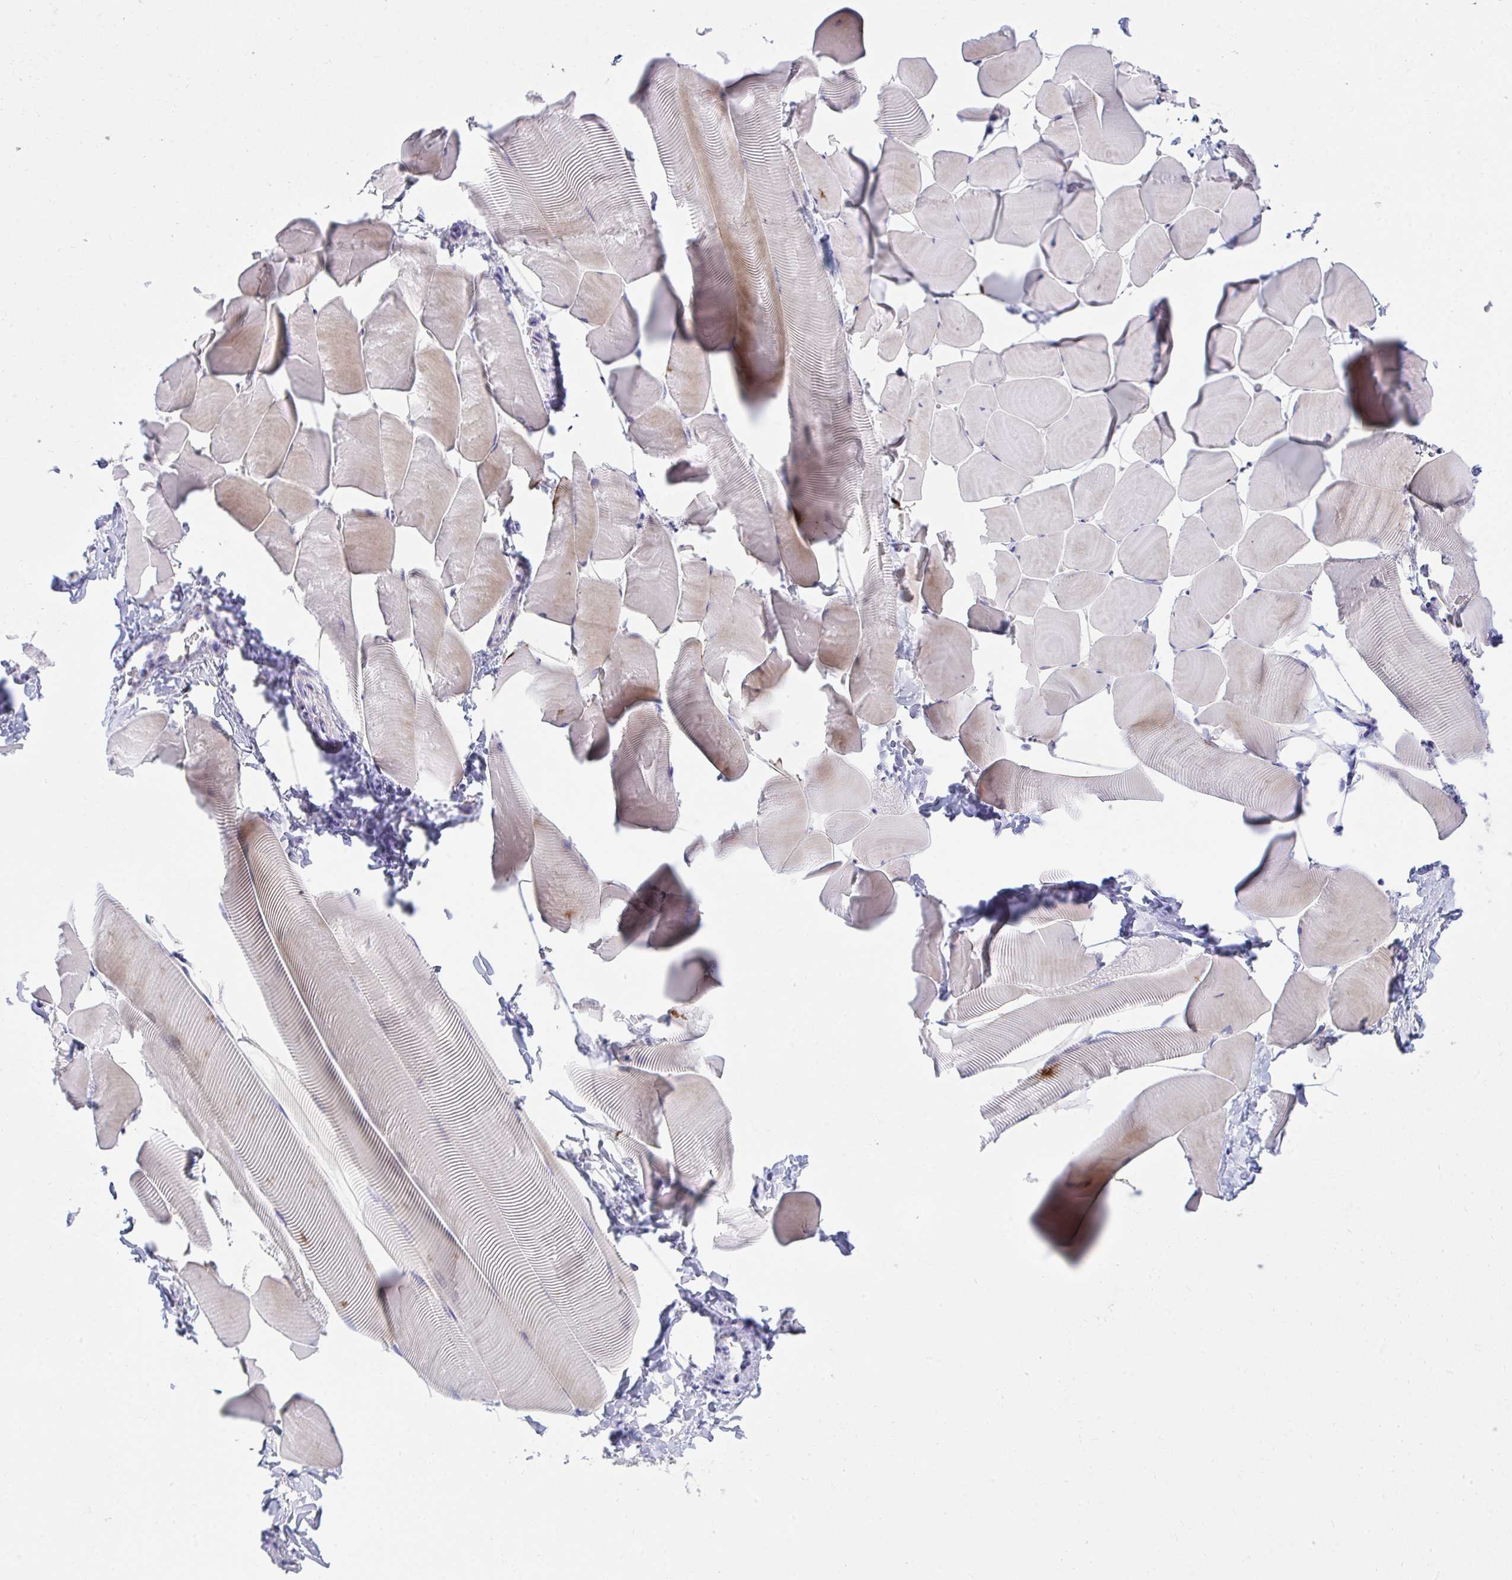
{"staining": {"intensity": "weak", "quantity": "25%-75%", "location": "cytoplasmic/membranous"}, "tissue": "skeletal muscle", "cell_type": "Myocytes", "image_type": "normal", "snomed": [{"axis": "morphology", "description": "Normal tissue, NOS"}, {"axis": "topography", "description": "Skeletal muscle"}], "caption": "DAB immunohistochemical staining of normal human skeletal muscle exhibits weak cytoplasmic/membranous protein expression in about 25%-75% of myocytes.", "gene": "PLEKHH1", "patient": {"sex": "male", "age": 25}}